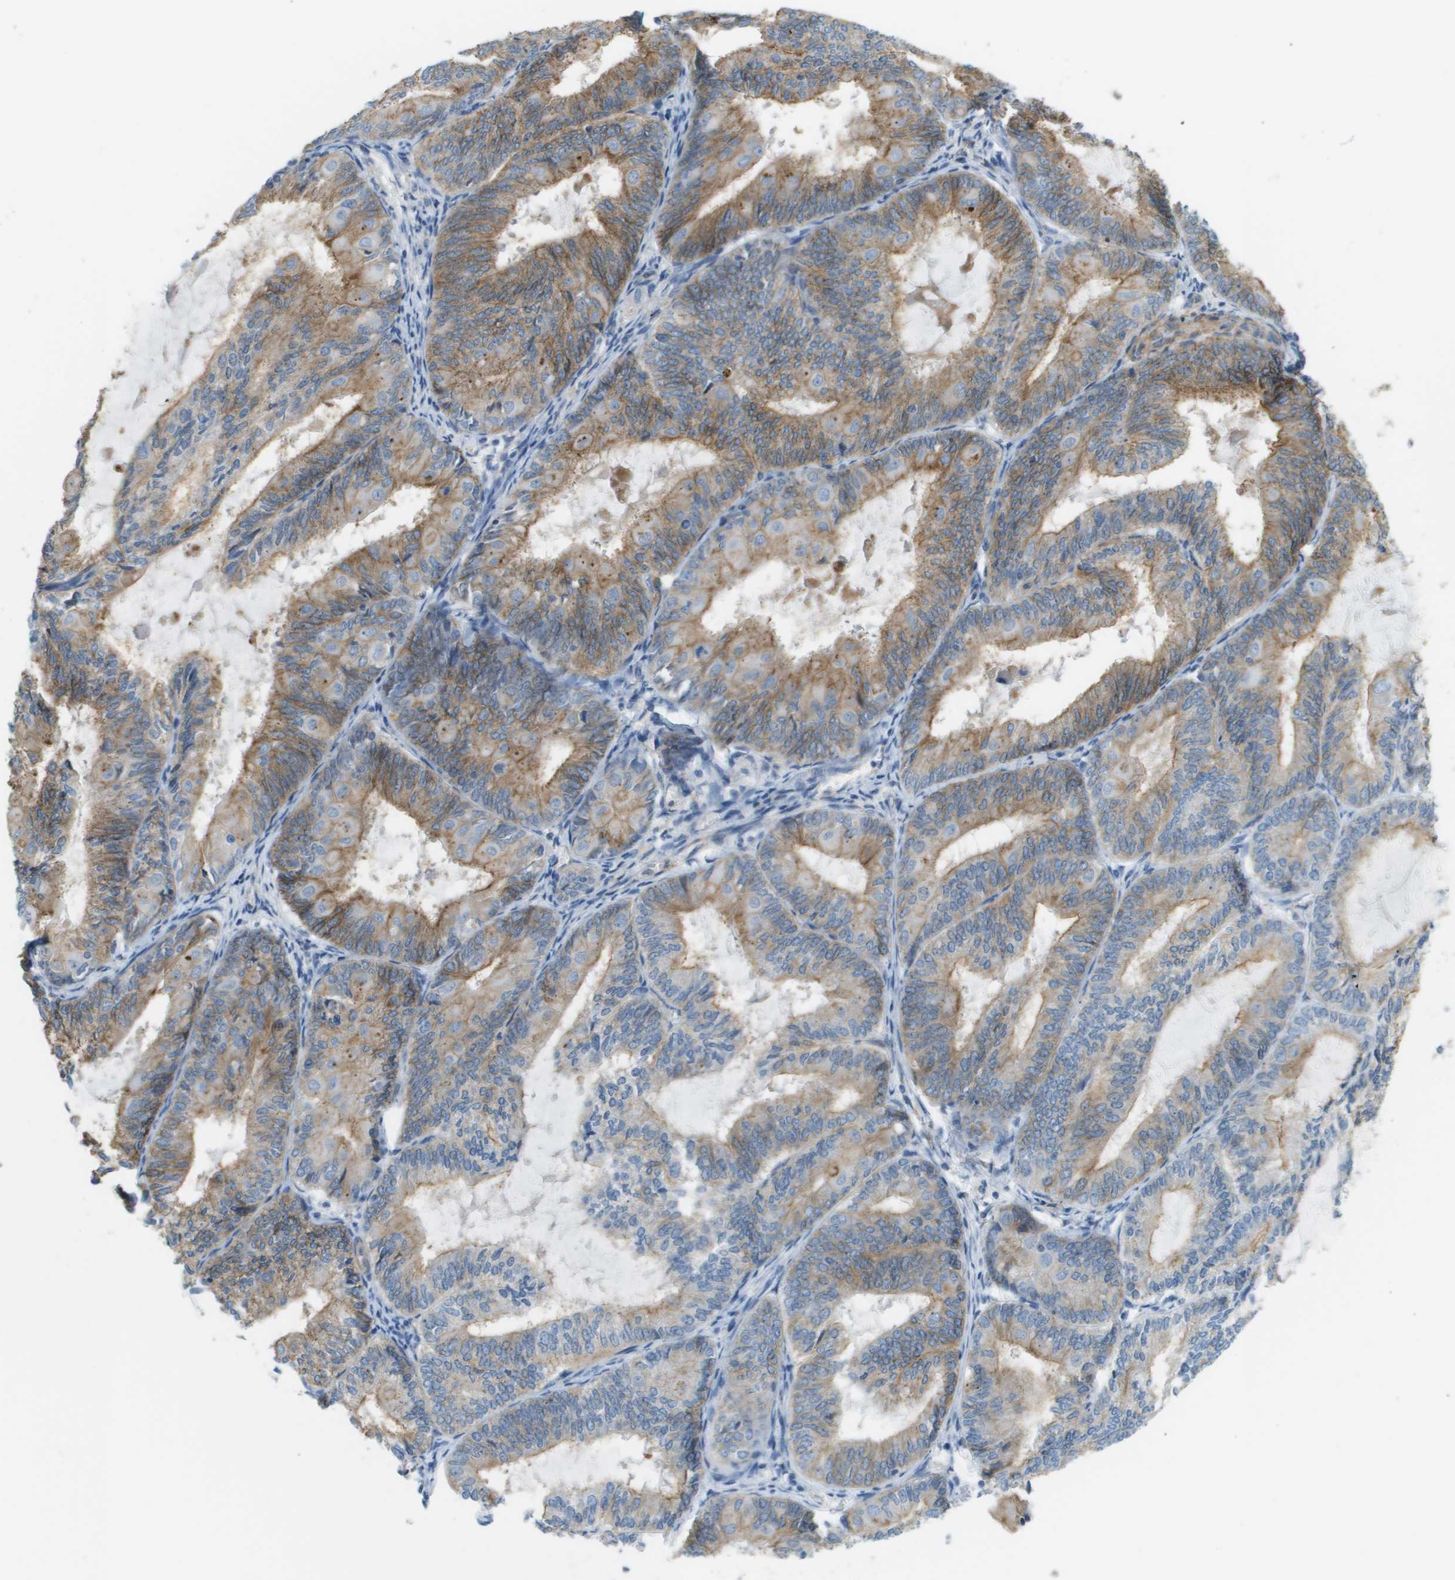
{"staining": {"intensity": "moderate", "quantity": ">75%", "location": "cytoplasmic/membranous"}, "tissue": "endometrial cancer", "cell_type": "Tumor cells", "image_type": "cancer", "snomed": [{"axis": "morphology", "description": "Adenocarcinoma, NOS"}, {"axis": "topography", "description": "Endometrium"}], "caption": "Adenocarcinoma (endometrial) tissue reveals moderate cytoplasmic/membranous staining in about >75% of tumor cells, visualized by immunohistochemistry.", "gene": "MYH11", "patient": {"sex": "female", "age": 81}}